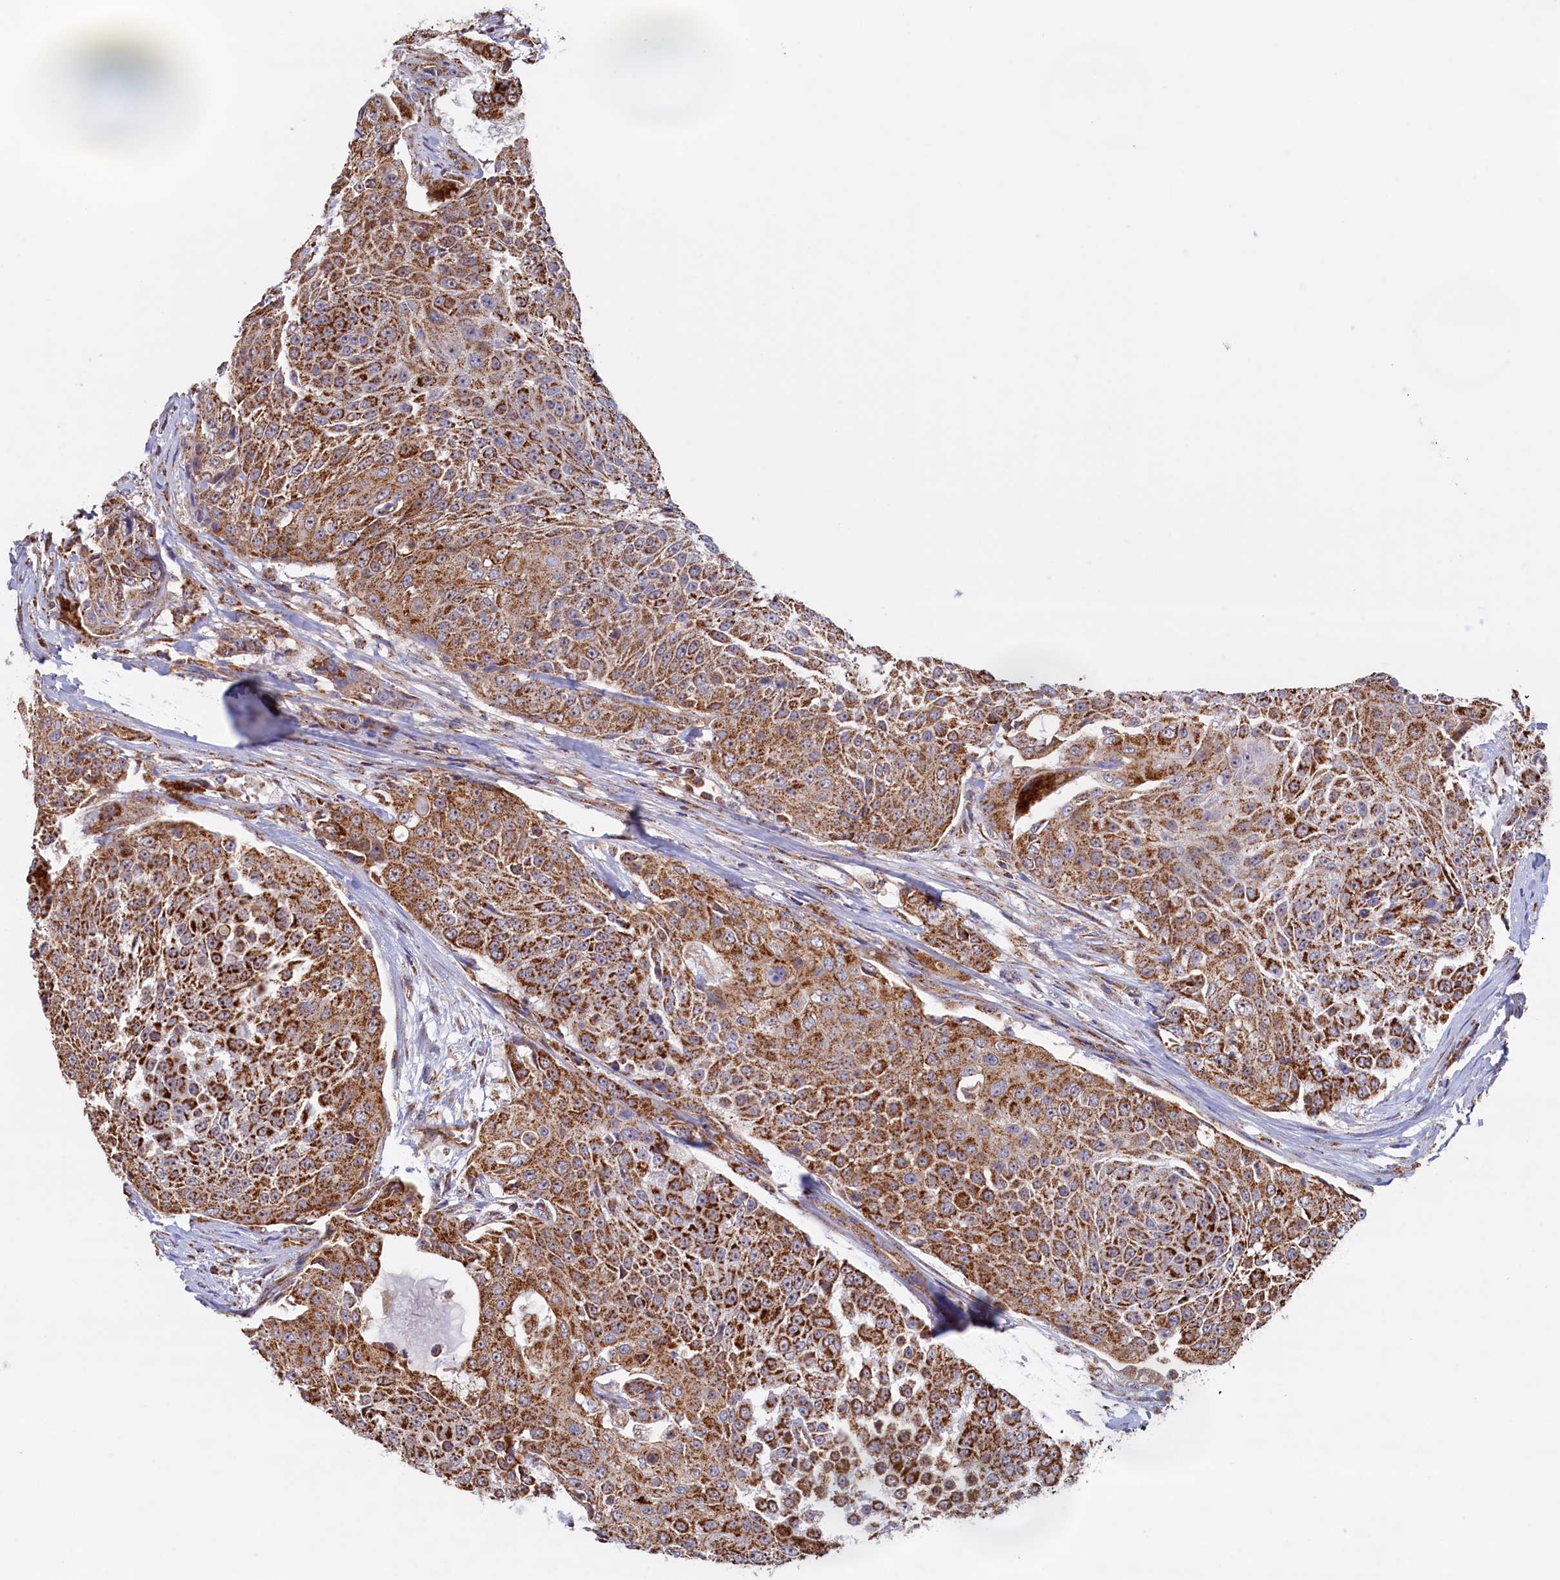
{"staining": {"intensity": "strong", "quantity": ">75%", "location": "cytoplasmic/membranous"}, "tissue": "urothelial cancer", "cell_type": "Tumor cells", "image_type": "cancer", "snomed": [{"axis": "morphology", "description": "Urothelial carcinoma, High grade"}, {"axis": "topography", "description": "Urinary bladder"}], "caption": "Tumor cells display high levels of strong cytoplasmic/membranous positivity in approximately >75% of cells in high-grade urothelial carcinoma.", "gene": "UBE3B", "patient": {"sex": "female", "age": 63}}